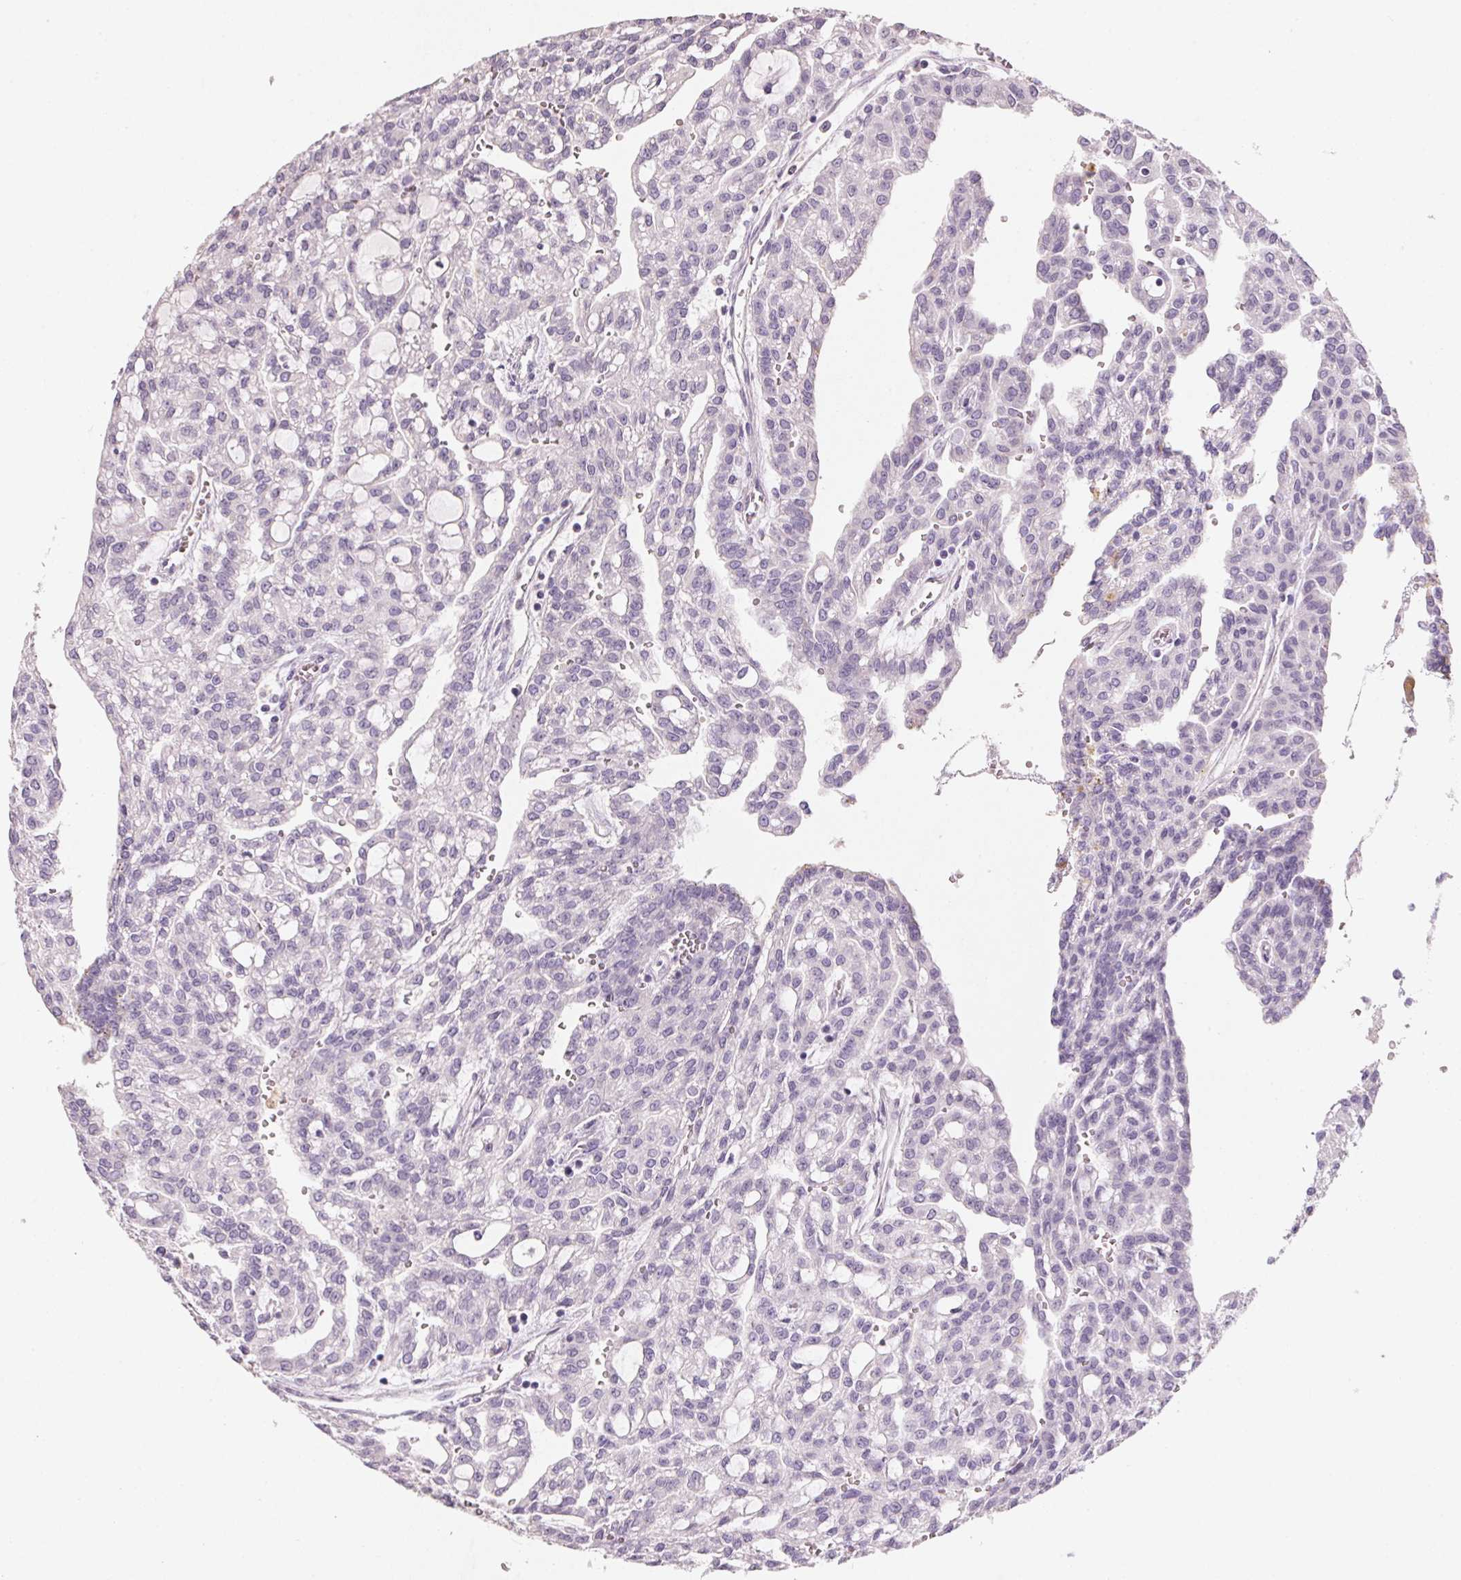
{"staining": {"intensity": "negative", "quantity": "none", "location": "none"}, "tissue": "renal cancer", "cell_type": "Tumor cells", "image_type": "cancer", "snomed": [{"axis": "morphology", "description": "Adenocarcinoma, NOS"}, {"axis": "topography", "description": "Kidney"}], "caption": "Adenocarcinoma (renal) was stained to show a protein in brown. There is no significant positivity in tumor cells. (DAB (3,3'-diaminobenzidine) IHC, high magnification).", "gene": "HSD17B1", "patient": {"sex": "male", "age": 63}}